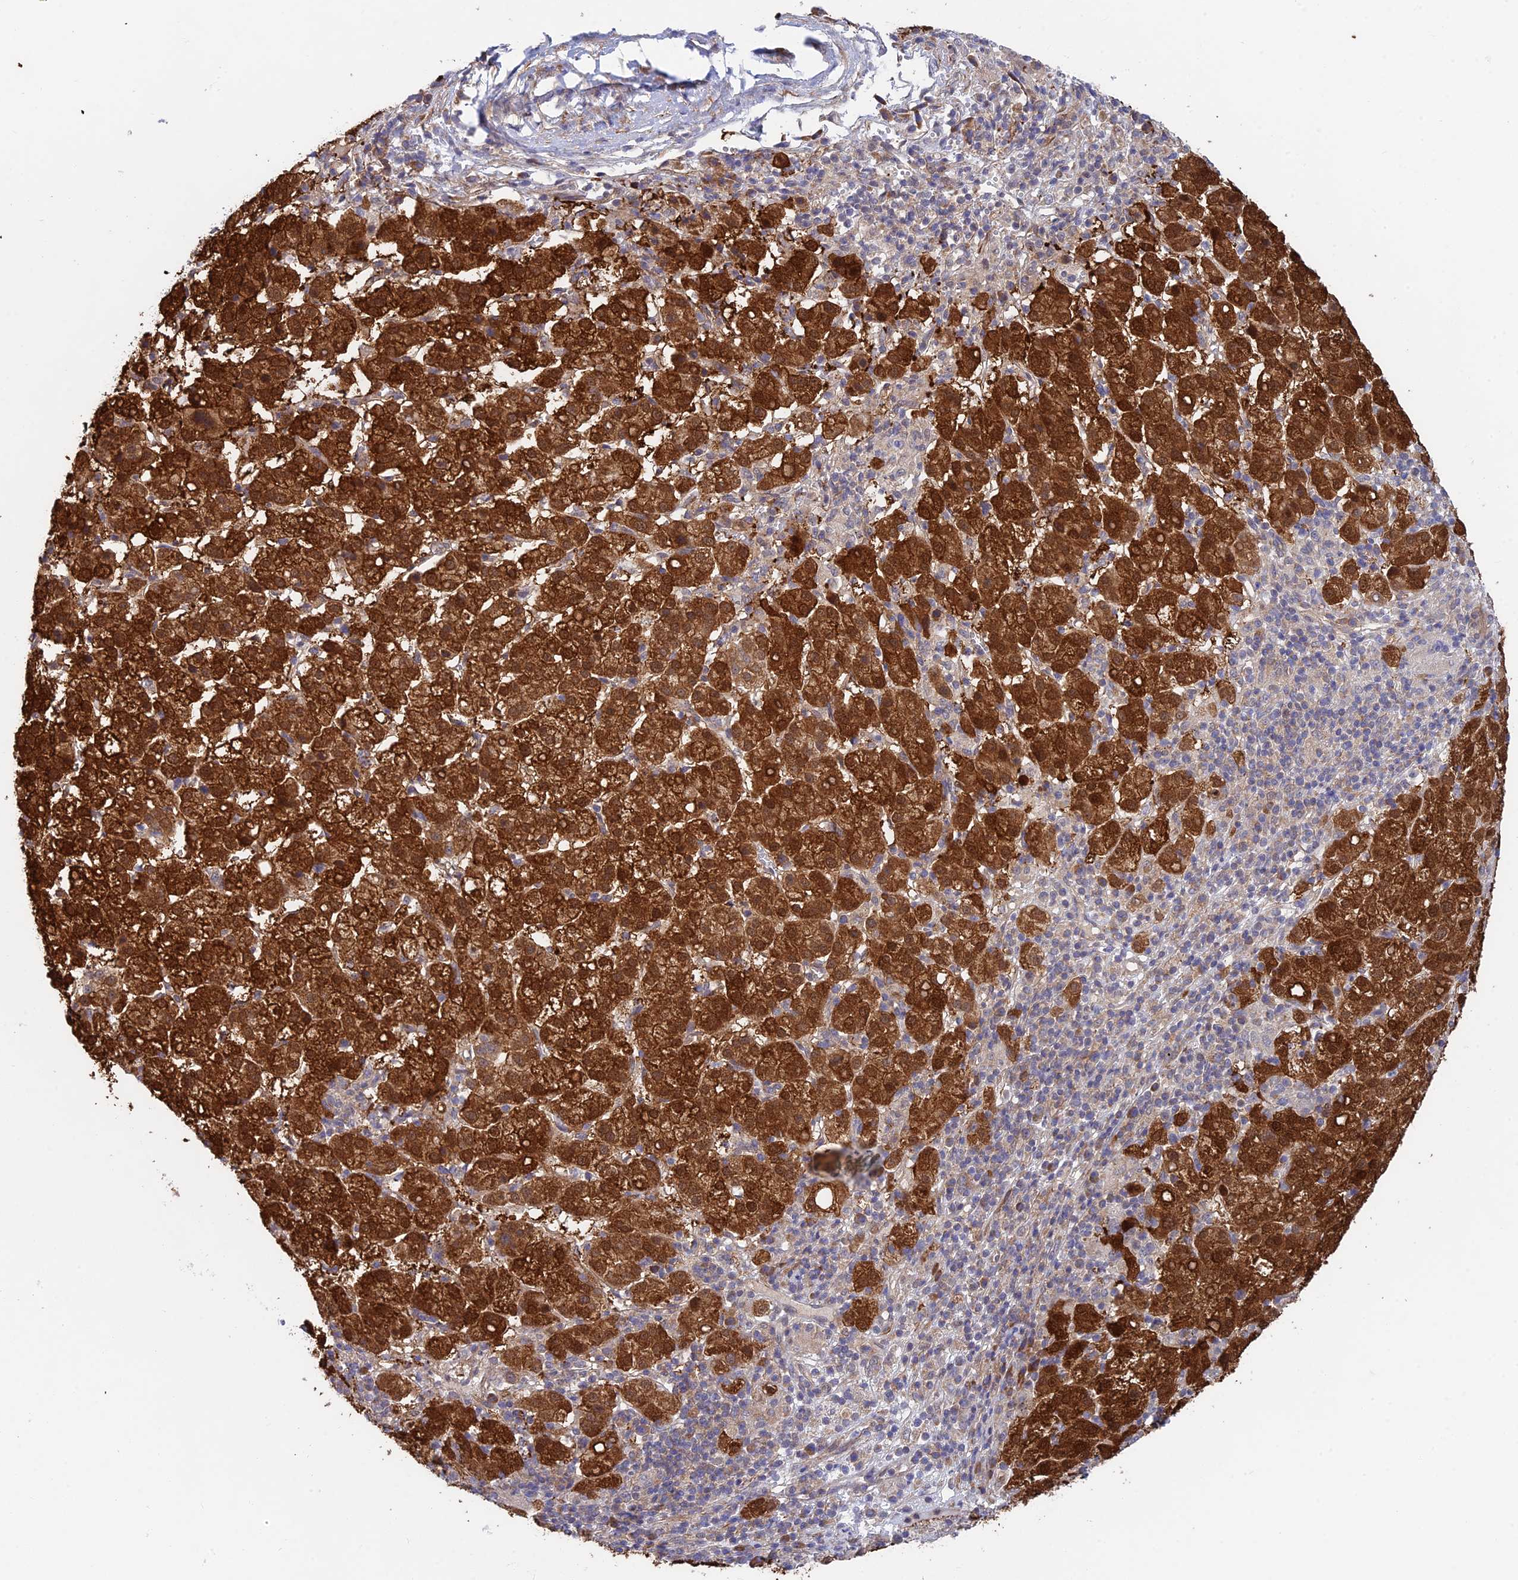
{"staining": {"intensity": "strong", "quantity": ">75%", "location": "cytoplasmic/membranous"}, "tissue": "liver cancer", "cell_type": "Tumor cells", "image_type": "cancer", "snomed": [{"axis": "morphology", "description": "Carcinoma, Hepatocellular, NOS"}, {"axis": "topography", "description": "Liver"}], "caption": "The photomicrograph demonstrates staining of liver hepatocellular carcinoma, revealing strong cytoplasmic/membranous protein expression (brown color) within tumor cells.", "gene": "INCA1", "patient": {"sex": "female", "age": 58}}